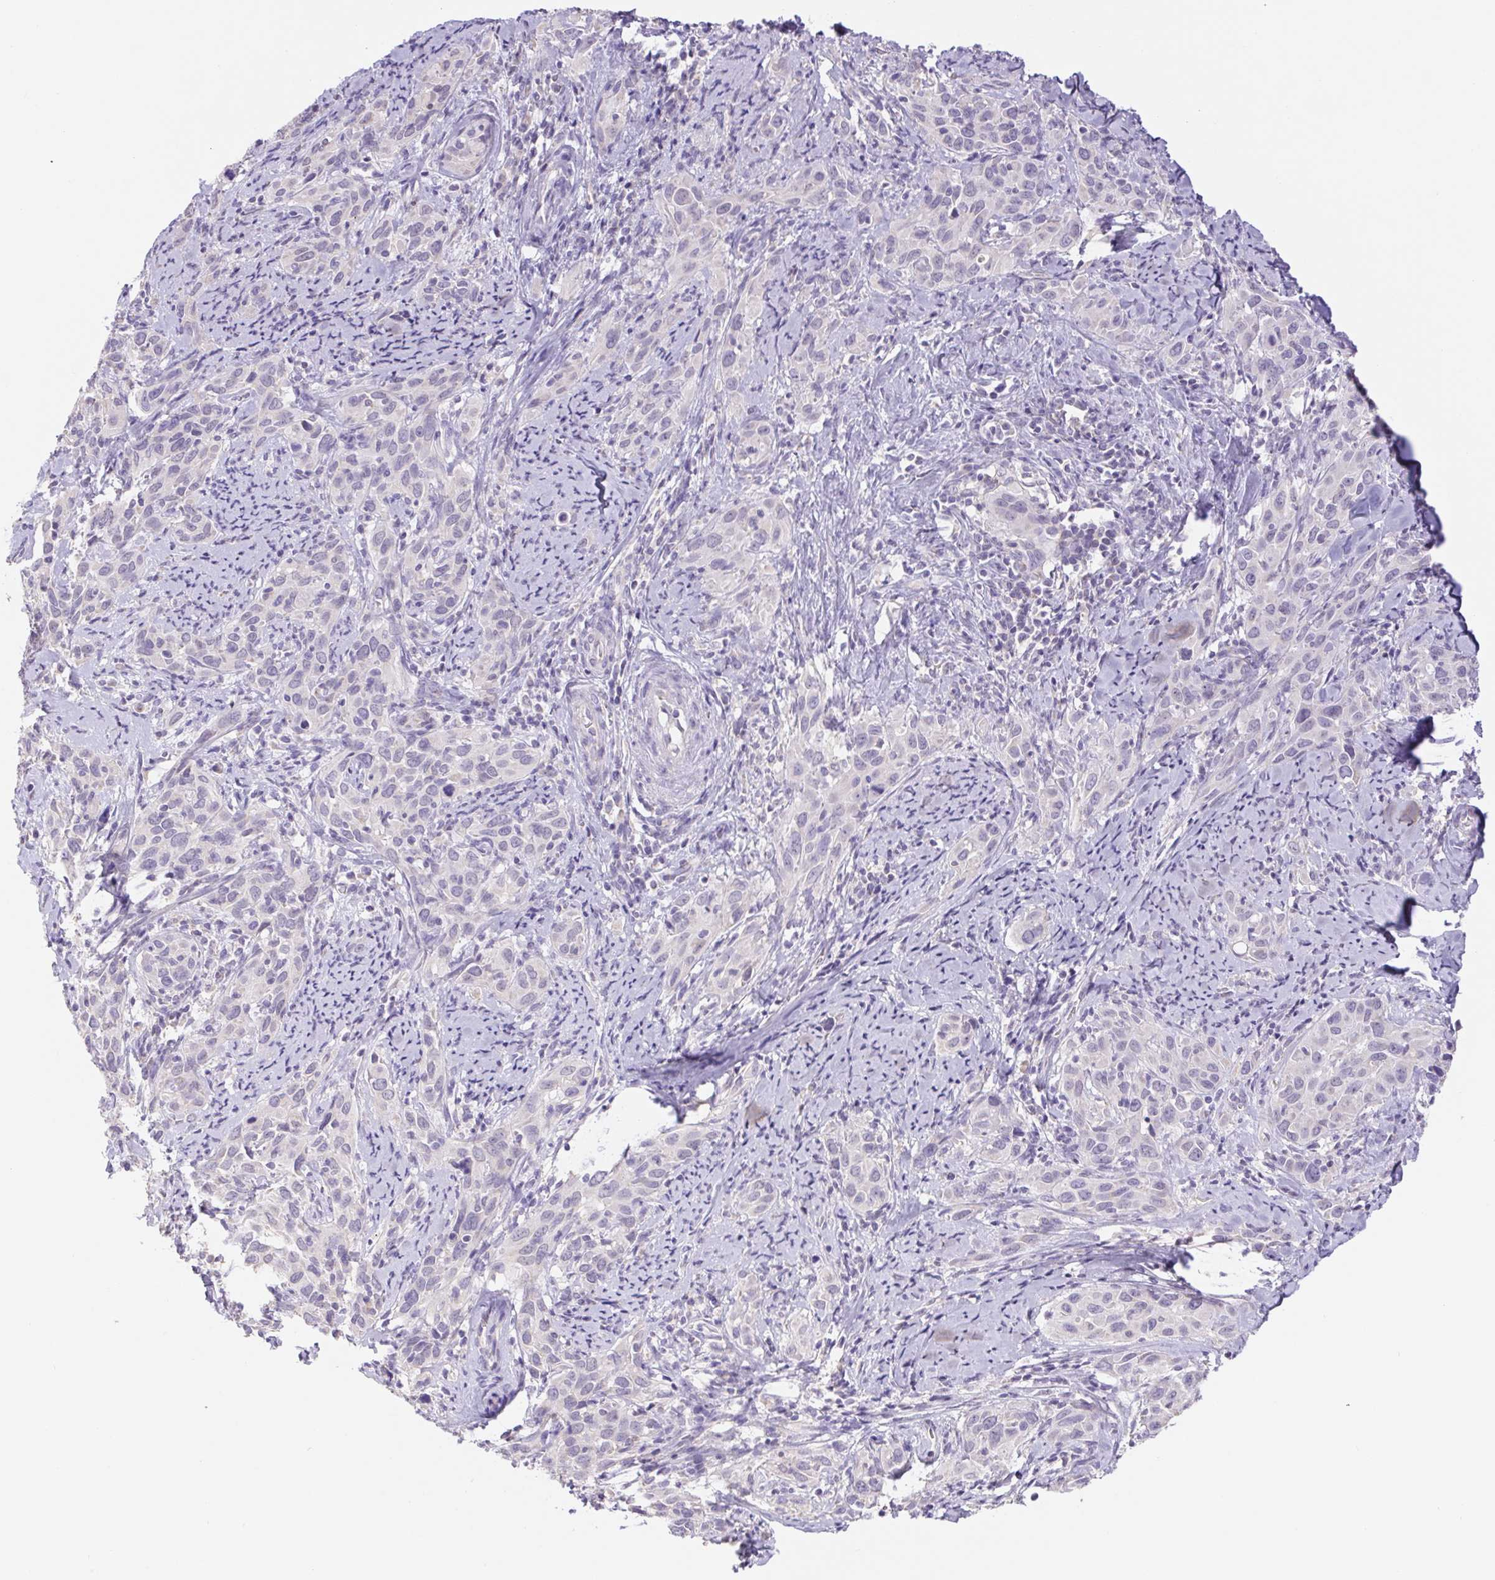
{"staining": {"intensity": "negative", "quantity": "none", "location": "none"}, "tissue": "cervical cancer", "cell_type": "Tumor cells", "image_type": "cancer", "snomed": [{"axis": "morphology", "description": "Squamous cell carcinoma, NOS"}, {"axis": "topography", "description": "Cervix"}], "caption": "Tumor cells show no significant positivity in cervical cancer (squamous cell carcinoma).", "gene": "FKBP6", "patient": {"sex": "female", "age": 51}}